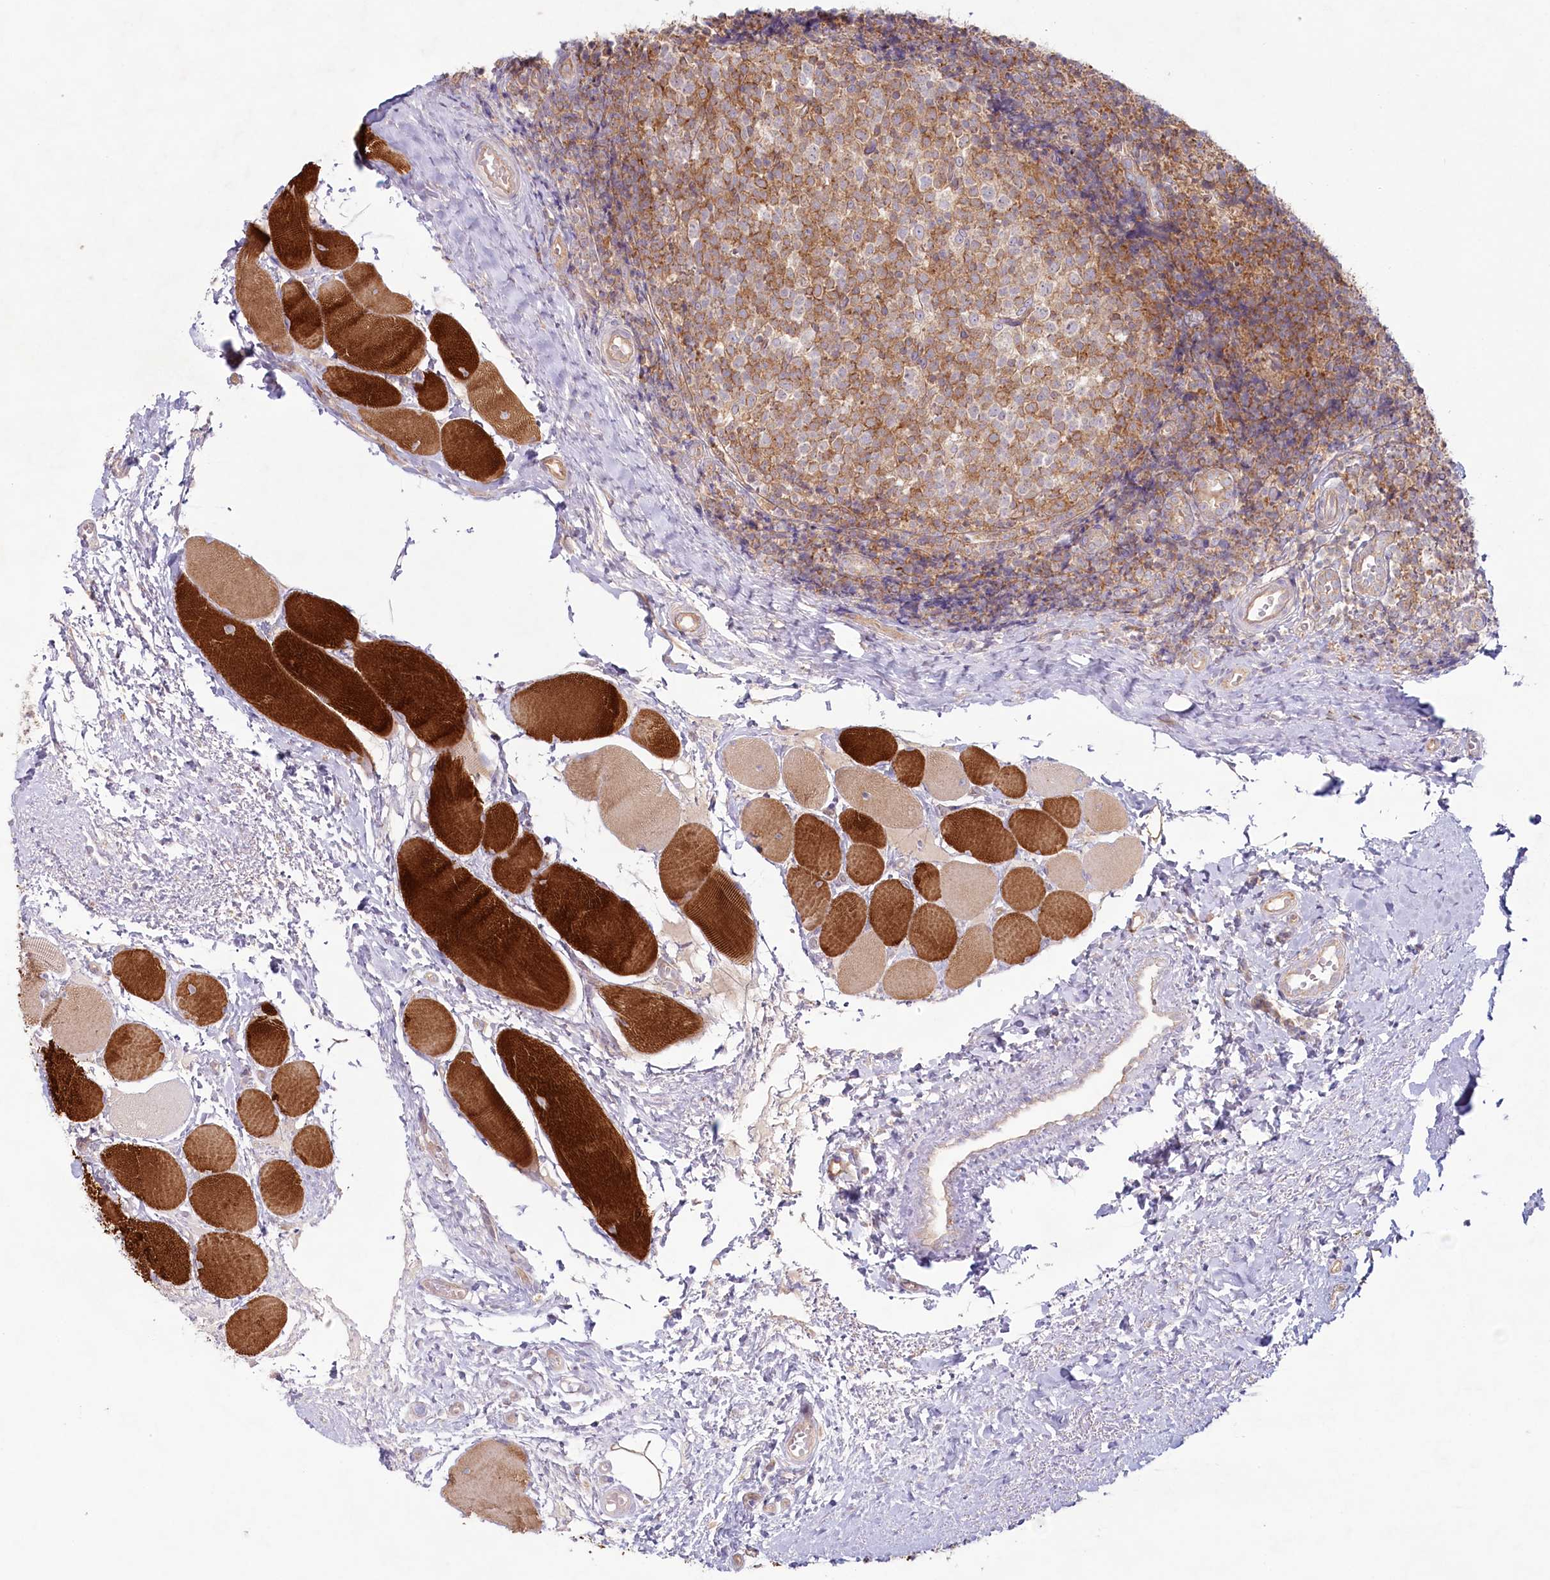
{"staining": {"intensity": "moderate", "quantity": "25%-75%", "location": "cytoplasmic/membranous"}, "tissue": "tonsil", "cell_type": "Germinal center cells", "image_type": "normal", "snomed": [{"axis": "morphology", "description": "Normal tissue, NOS"}, {"axis": "topography", "description": "Tonsil"}], "caption": "Germinal center cells reveal medium levels of moderate cytoplasmic/membranous expression in about 25%-75% of cells in normal tonsil. (IHC, brightfield microscopy, high magnification).", "gene": "TNIP1", "patient": {"sex": "female", "age": 19}}